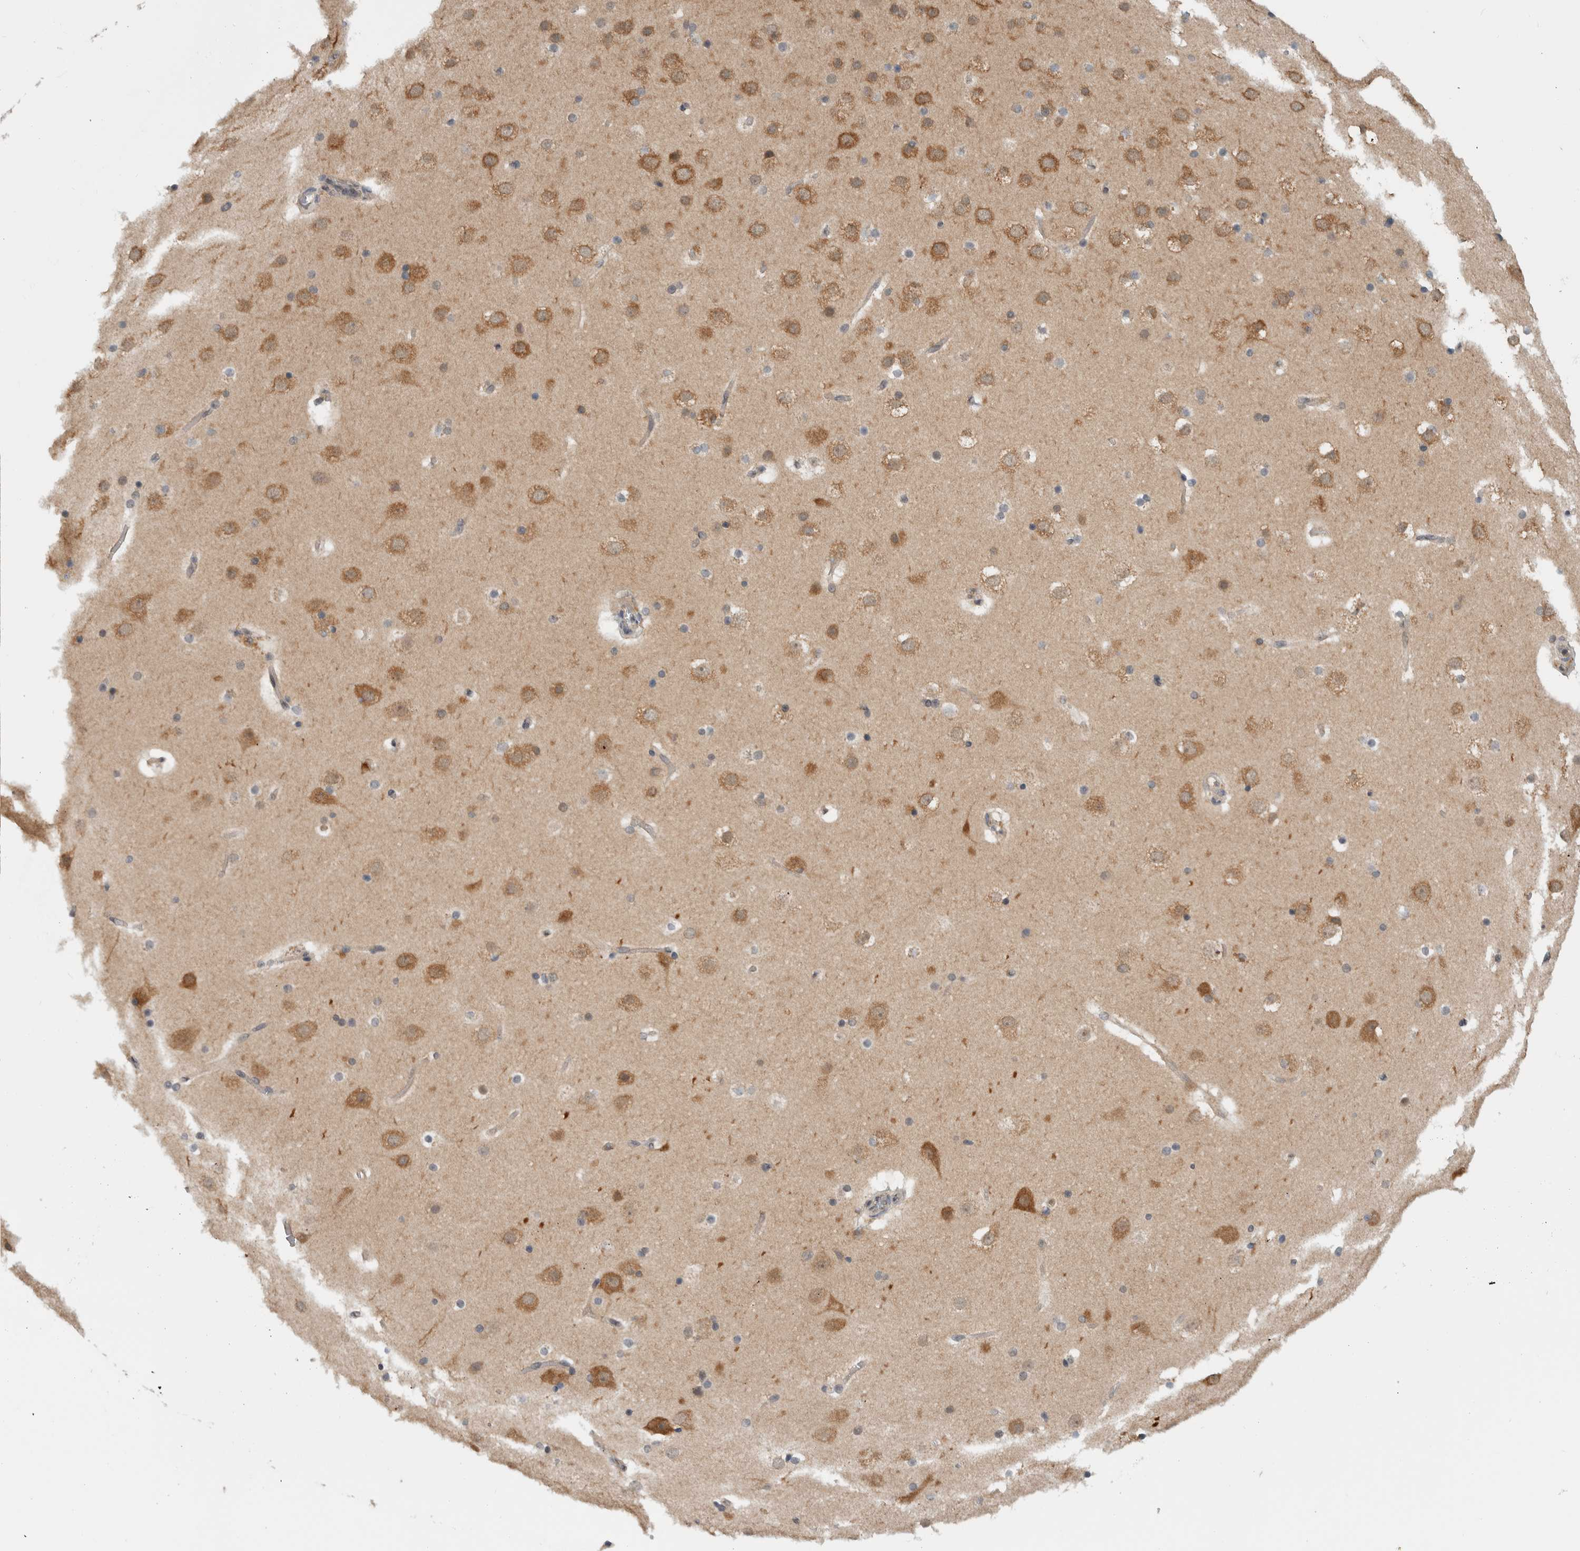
{"staining": {"intensity": "weak", "quantity": "25%-75%", "location": "cytoplasmic/membranous"}, "tissue": "cerebral cortex", "cell_type": "Endothelial cells", "image_type": "normal", "snomed": [{"axis": "morphology", "description": "Normal tissue, NOS"}, {"axis": "topography", "description": "Cerebral cortex"}], "caption": "This image demonstrates immunohistochemistry (IHC) staining of unremarkable cerebral cortex, with low weak cytoplasmic/membranous positivity in approximately 25%-75% of endothelial cells.", "gene": "CCDC43", "patient": {"sex": "male", "age": 57}}